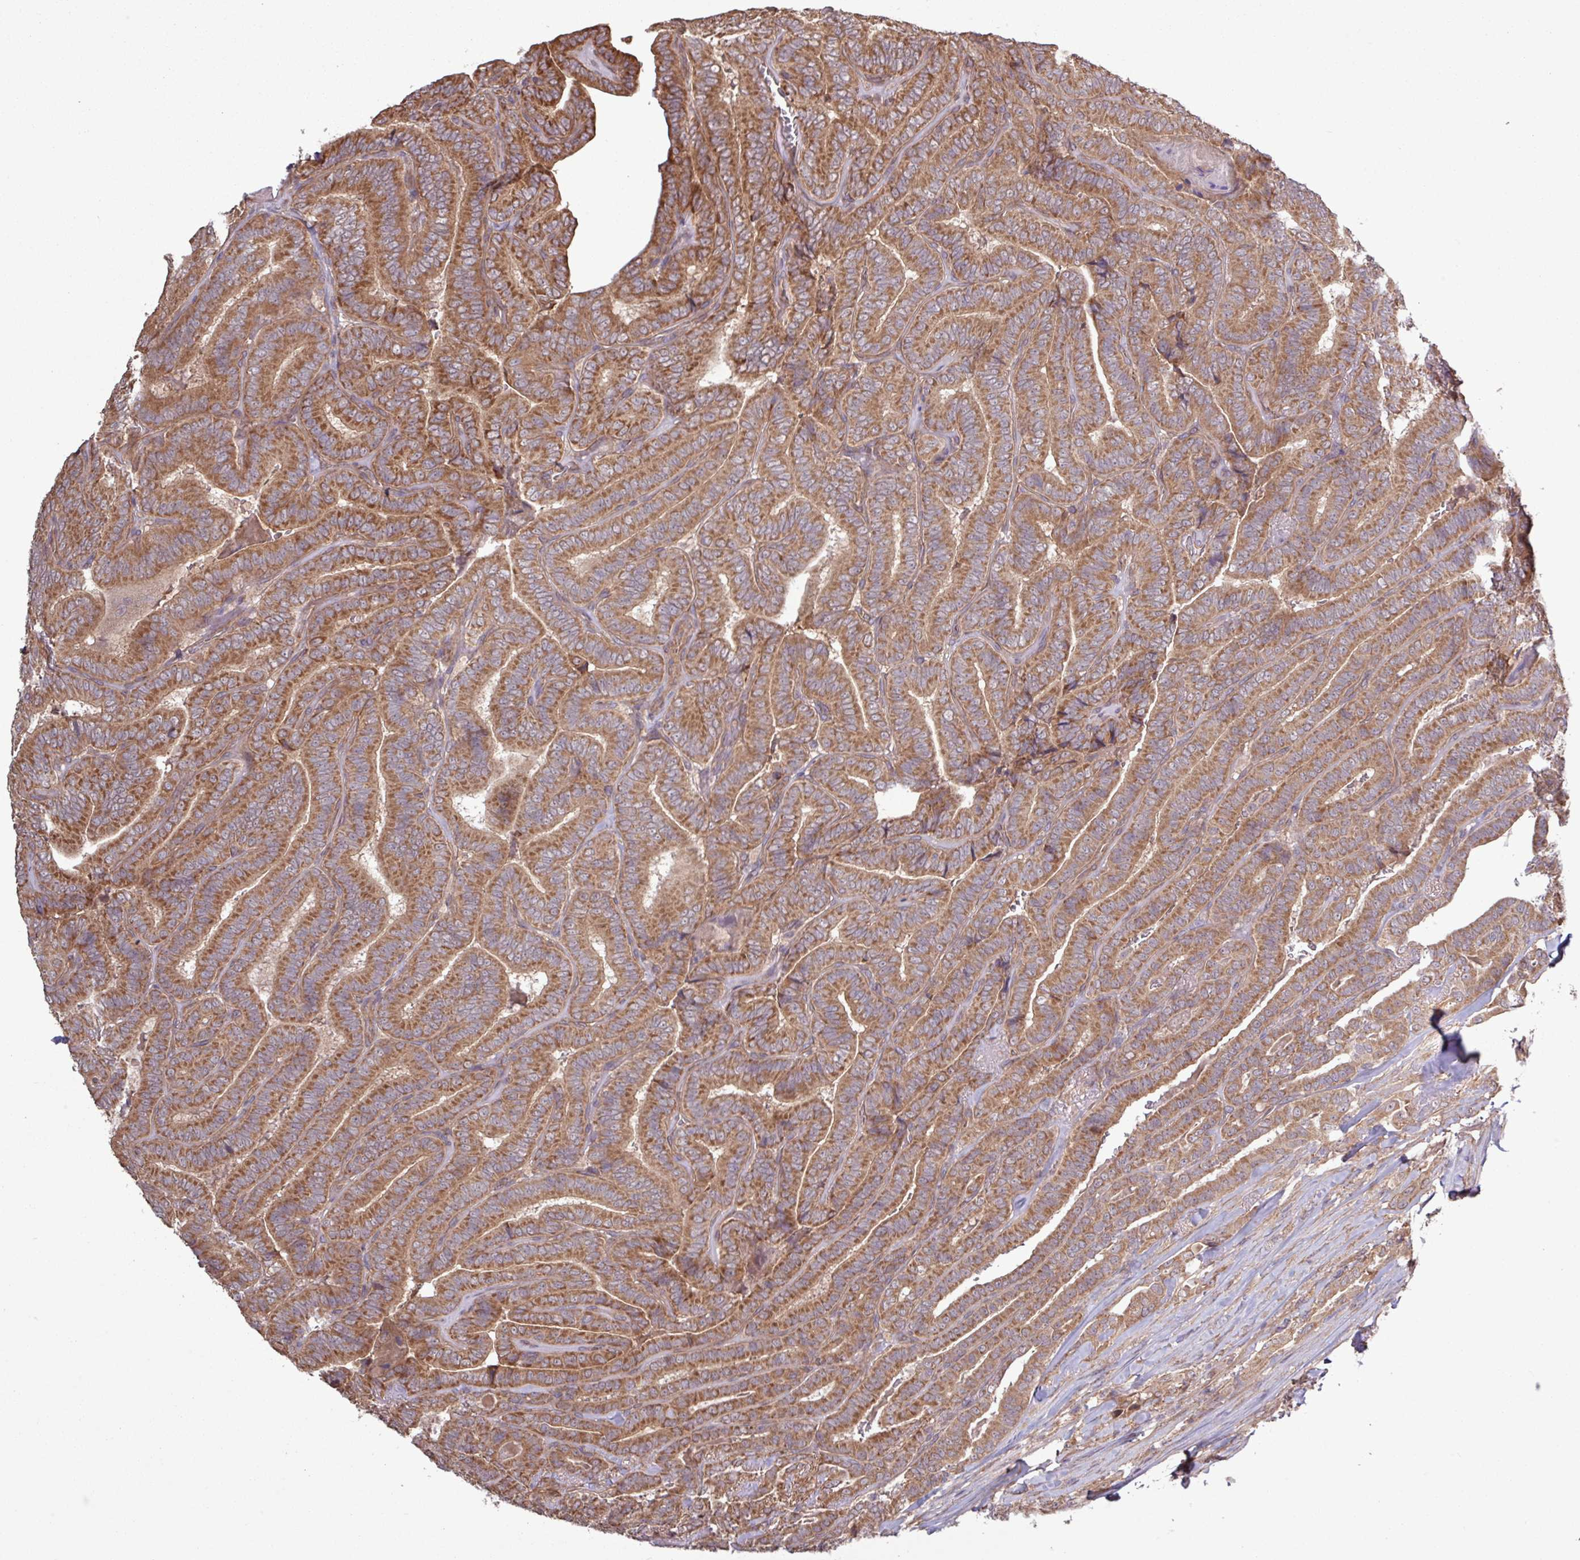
{"staining": {"intensity": "strong", "quantity": ">75%", "location": "cytoplasmic/membranous"}, "tissue": "thyroid cancer", "cell_type": "Tumor cells", "image_type": "cancer", "snomed": [{"axis": "morphology", "description": "Papillary adenocarcinoma, NOS"}, {"axis": "topography", "description": "Thyroid gland"}], "caption": "Papillary adenocarcinoma (thyroid) tissue exhibits strong cytoplasmic/membranous expression in about >75% of tumor cells, visualized by immunohistochemistry. (Brightfield microscopy of DAB IHC at high magnification).", "gene": "TRABD2A", "patient": {"sex": "male", "age": 61}}